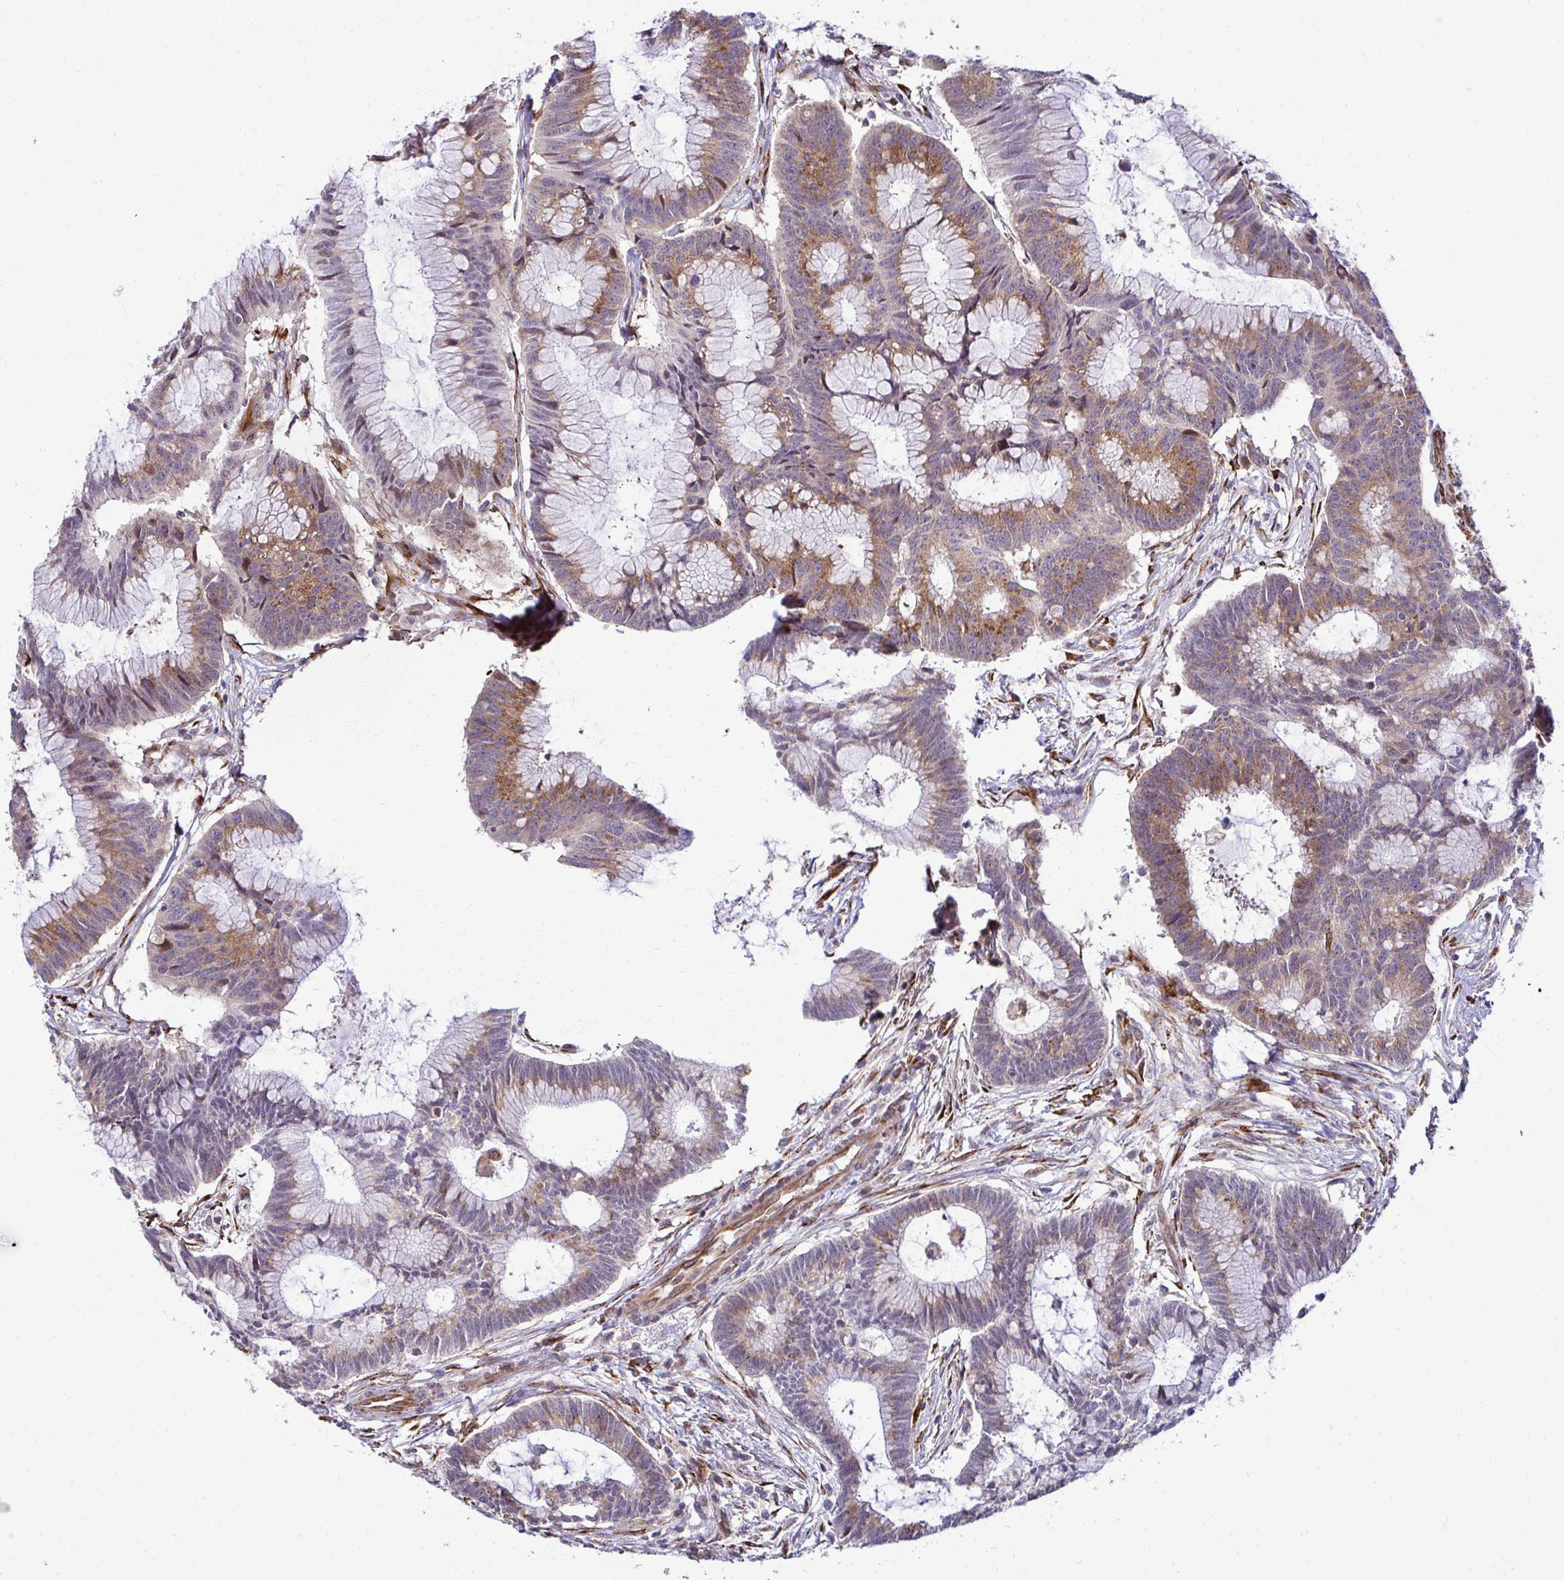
{"staining": {"intensity": "moderate", "quantity": ">75%", "location": "cytoplasmic/membranous"}, "tissue": "colorectal cancer", "cell_type": "Tumor cells", "image_type": "cancer", "snomed": [{"axis": "morphology", "description": "Adenocarcinoma, NOS"}, {"axis": "topography", "description": "Colon"}], "caption": "The image reveals a brown stain indicating the presence of a protein in the cytoplasmic/membranous of tumor cells in colorectal cancer (adenocarcinoma). (DAB IHC with brightfield microscopy, high magnification).", "gene": "HPS1", "patient": {"sex": "female", "age": 78}}